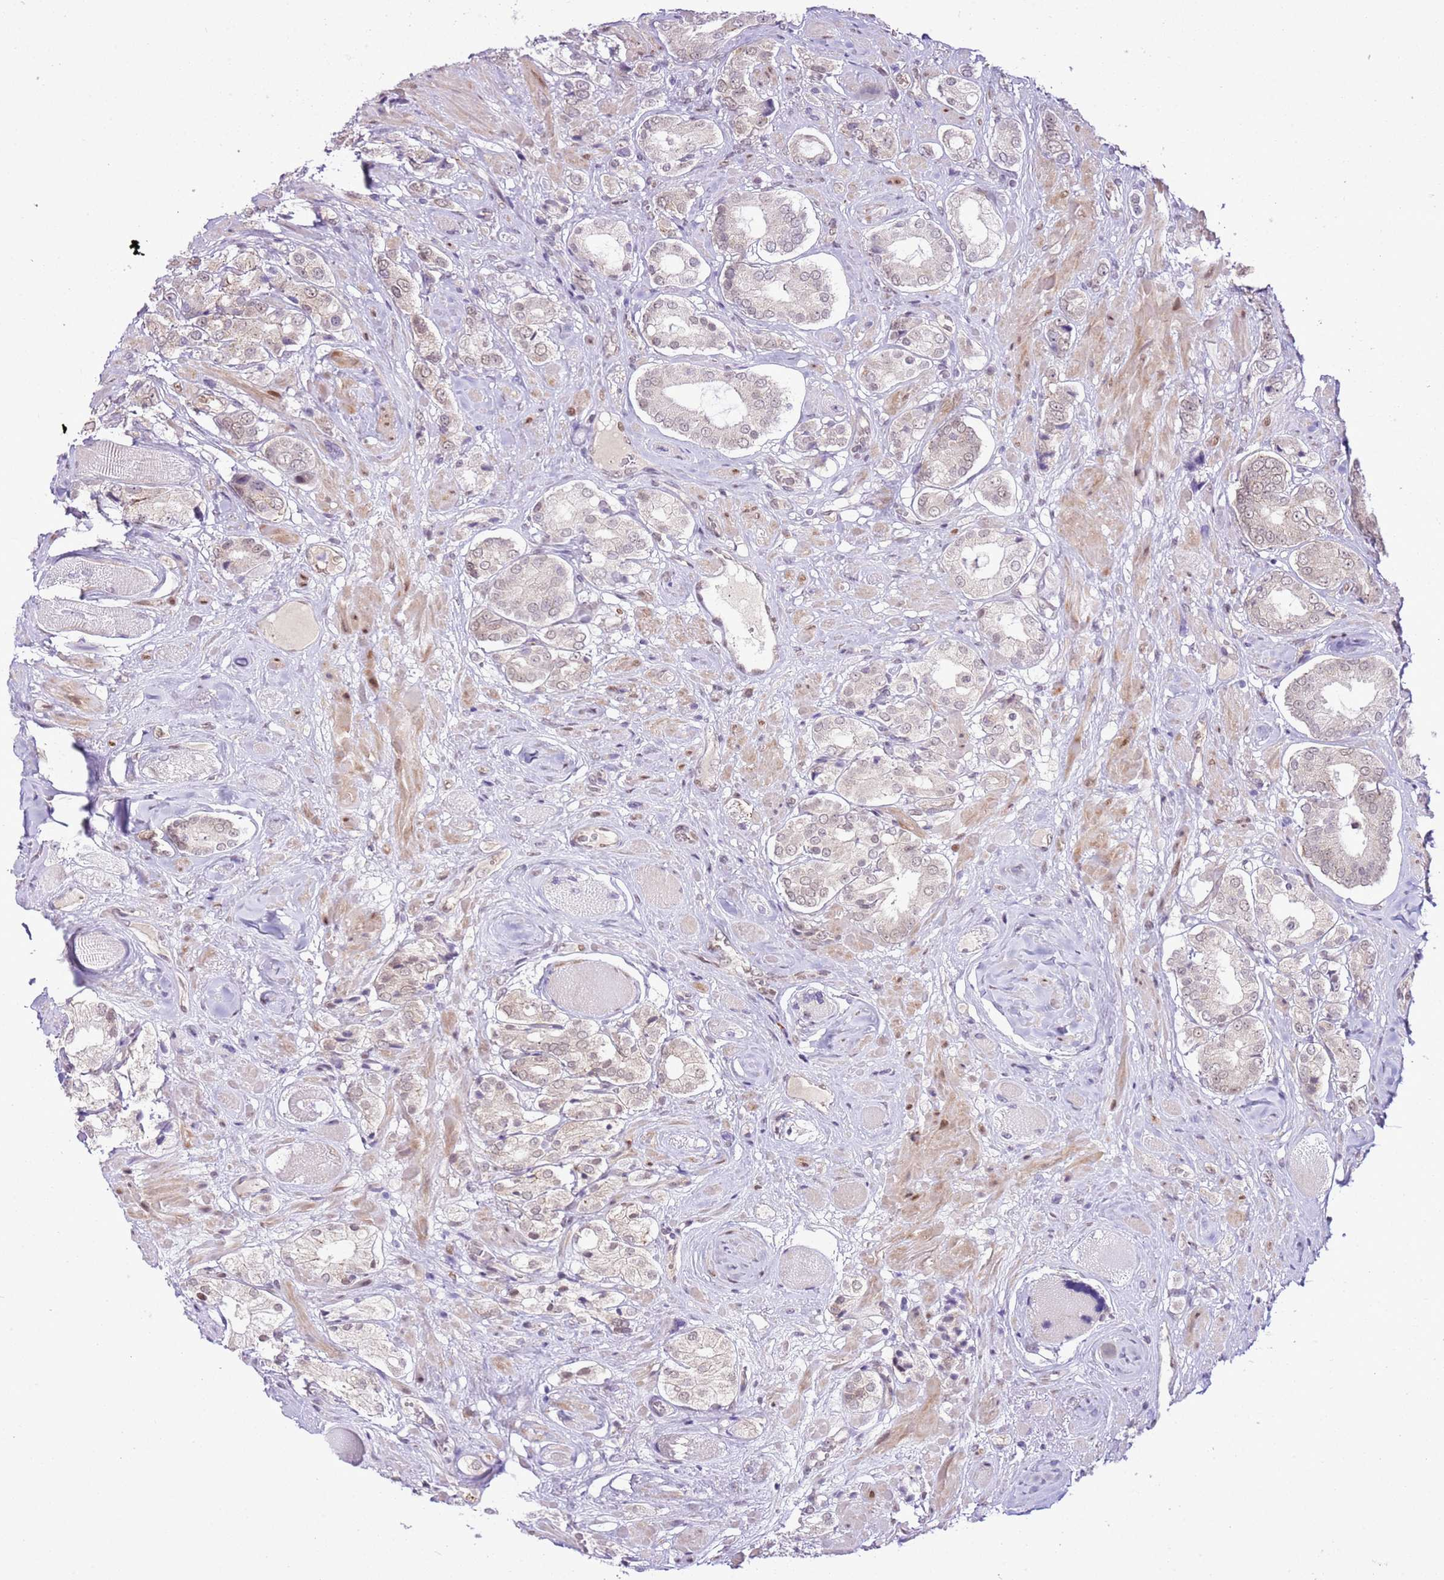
{"staining": {"intensity": "weak", "quantity": "<25%", "location": "nuclear"}, "tissue": "prostate cancer", "cell_type": "Tumor cells", "image_type": "cancer", "snomed": [{"axis": "morphology", "description": "Adenocarcinoma, High grade"}, {"axis": "topography", "description": "Prostate and seminal vesicle, NOS"}], "caption": "Micrograph shows no significant protein positivity in tumor cells of prostate high-grade adenocarcinoma.", "gene": "NACC2", "patient": {"sex": "male", "age": 64}}